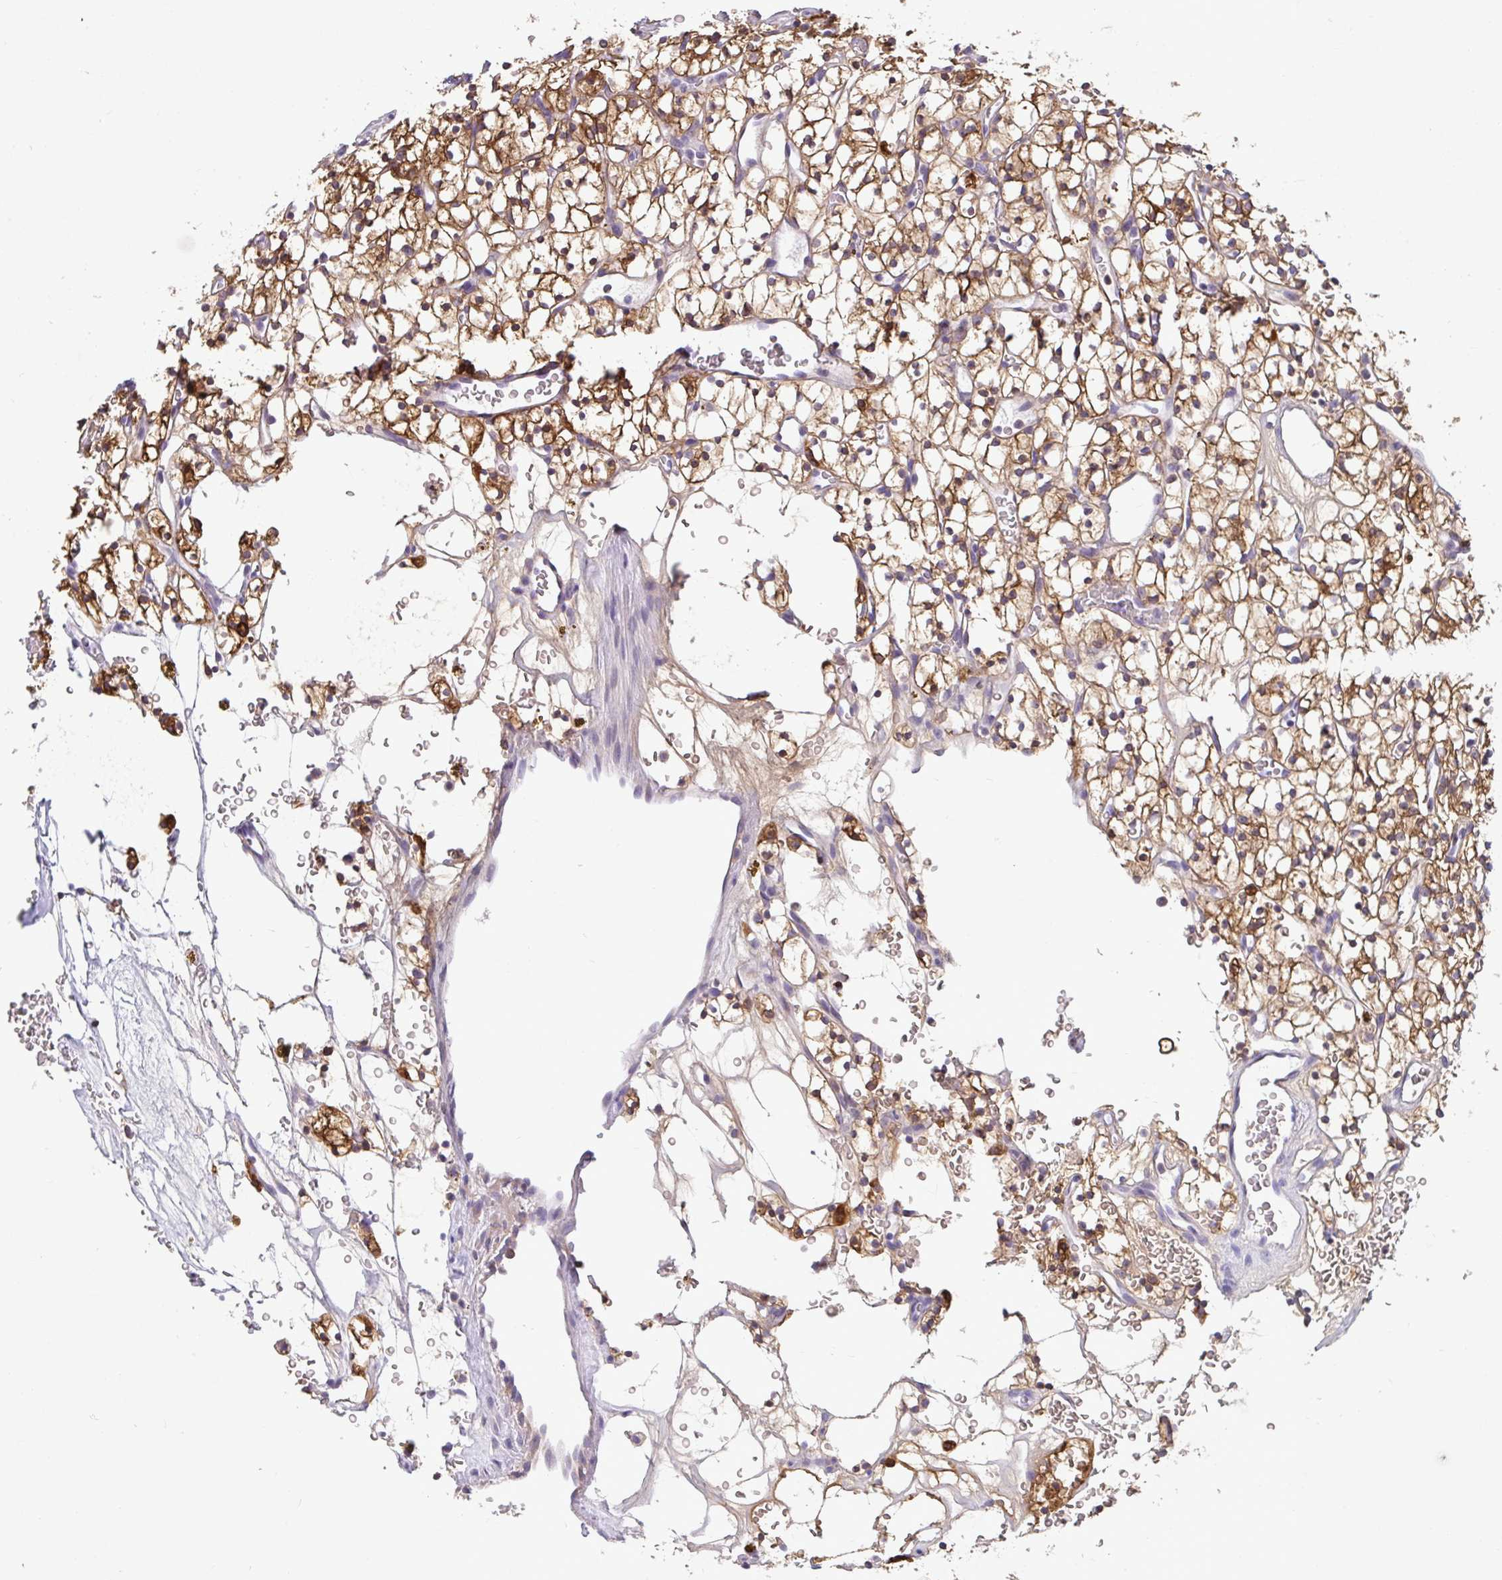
{"staining": {"intensity": "moderate", "quantity": ">75%", "location": "cytoplasmic/membranous"}, "tissue": "renal cancer", "cell_type": "Tumor cells", "image_type": "cancer", "snomed": [{"axis": "morphology", "description": "Adenocarcinoma, NOS"}, {"axis": "topography", "description": "Kidney"}], "caption": "Adenocarcinoma (renal) was stained to show a protein in brown. There is medium levels of moderate cytoplasmic/membranous staining in approximately >75% of tumor cells.", "gene": "SLC30A6", "patient": {"sex": "female", "age": 64}}